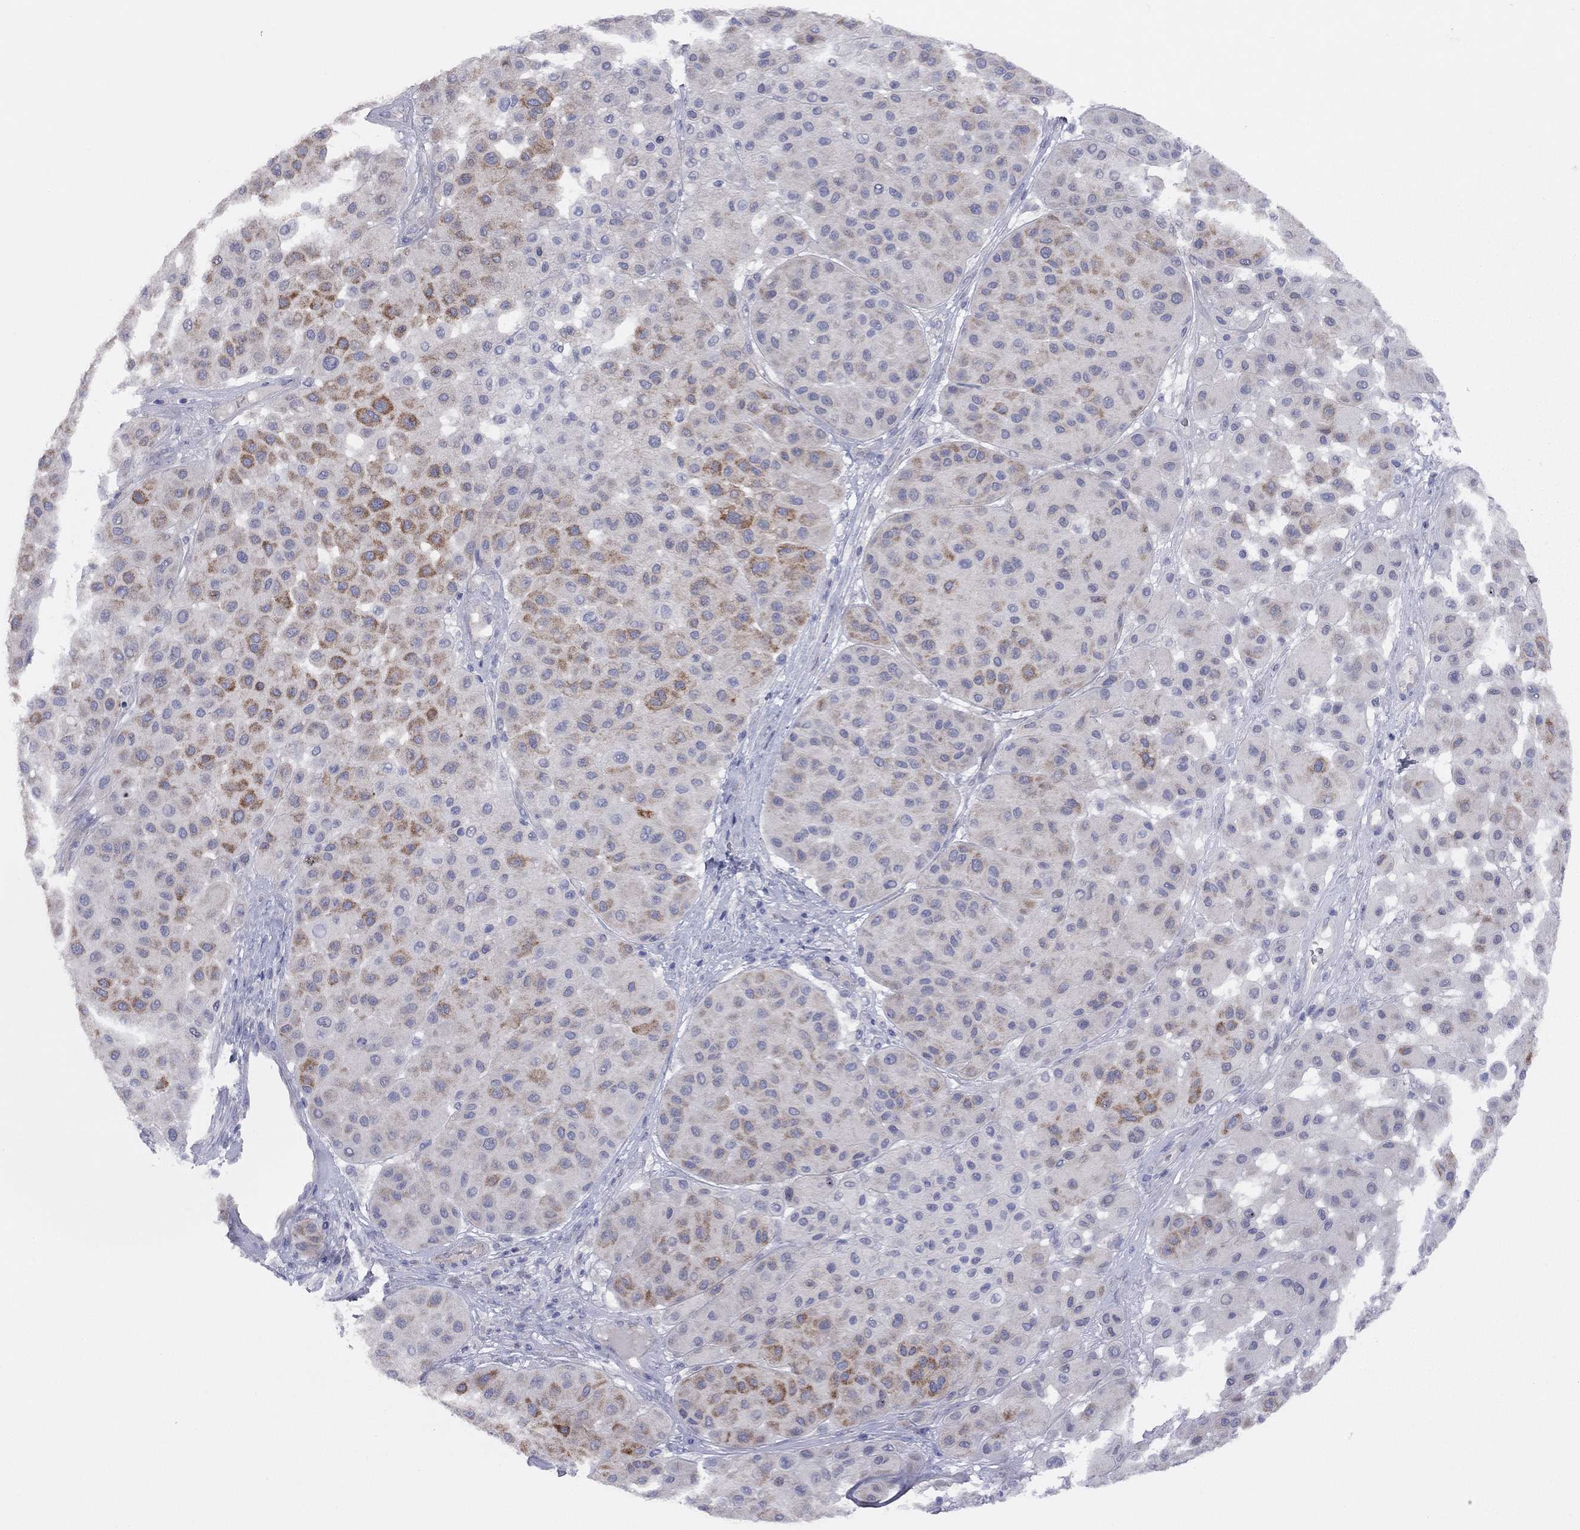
{"staining": {"intensity": "strong", "quantity": "<25%", "location": "cytoplasmic/membranous"}, "tissue": "melanoma", "cell_type": "Tumor cells", "image_type": "cancer", "snomed": [{"axis": "morphology", "description": "Malignant melanoma, Metastatic site"}, {"axis": "topography", "description": "Smooth muscle"}], "caption": "Immunohistochemical staining of human melanoma exhibits medium levels of strong cytoplasmic/membranous protein expression in about <25% of tumor cells.", "gene": "KCNB1", "patient": {"sex": "male", "age": 41}}